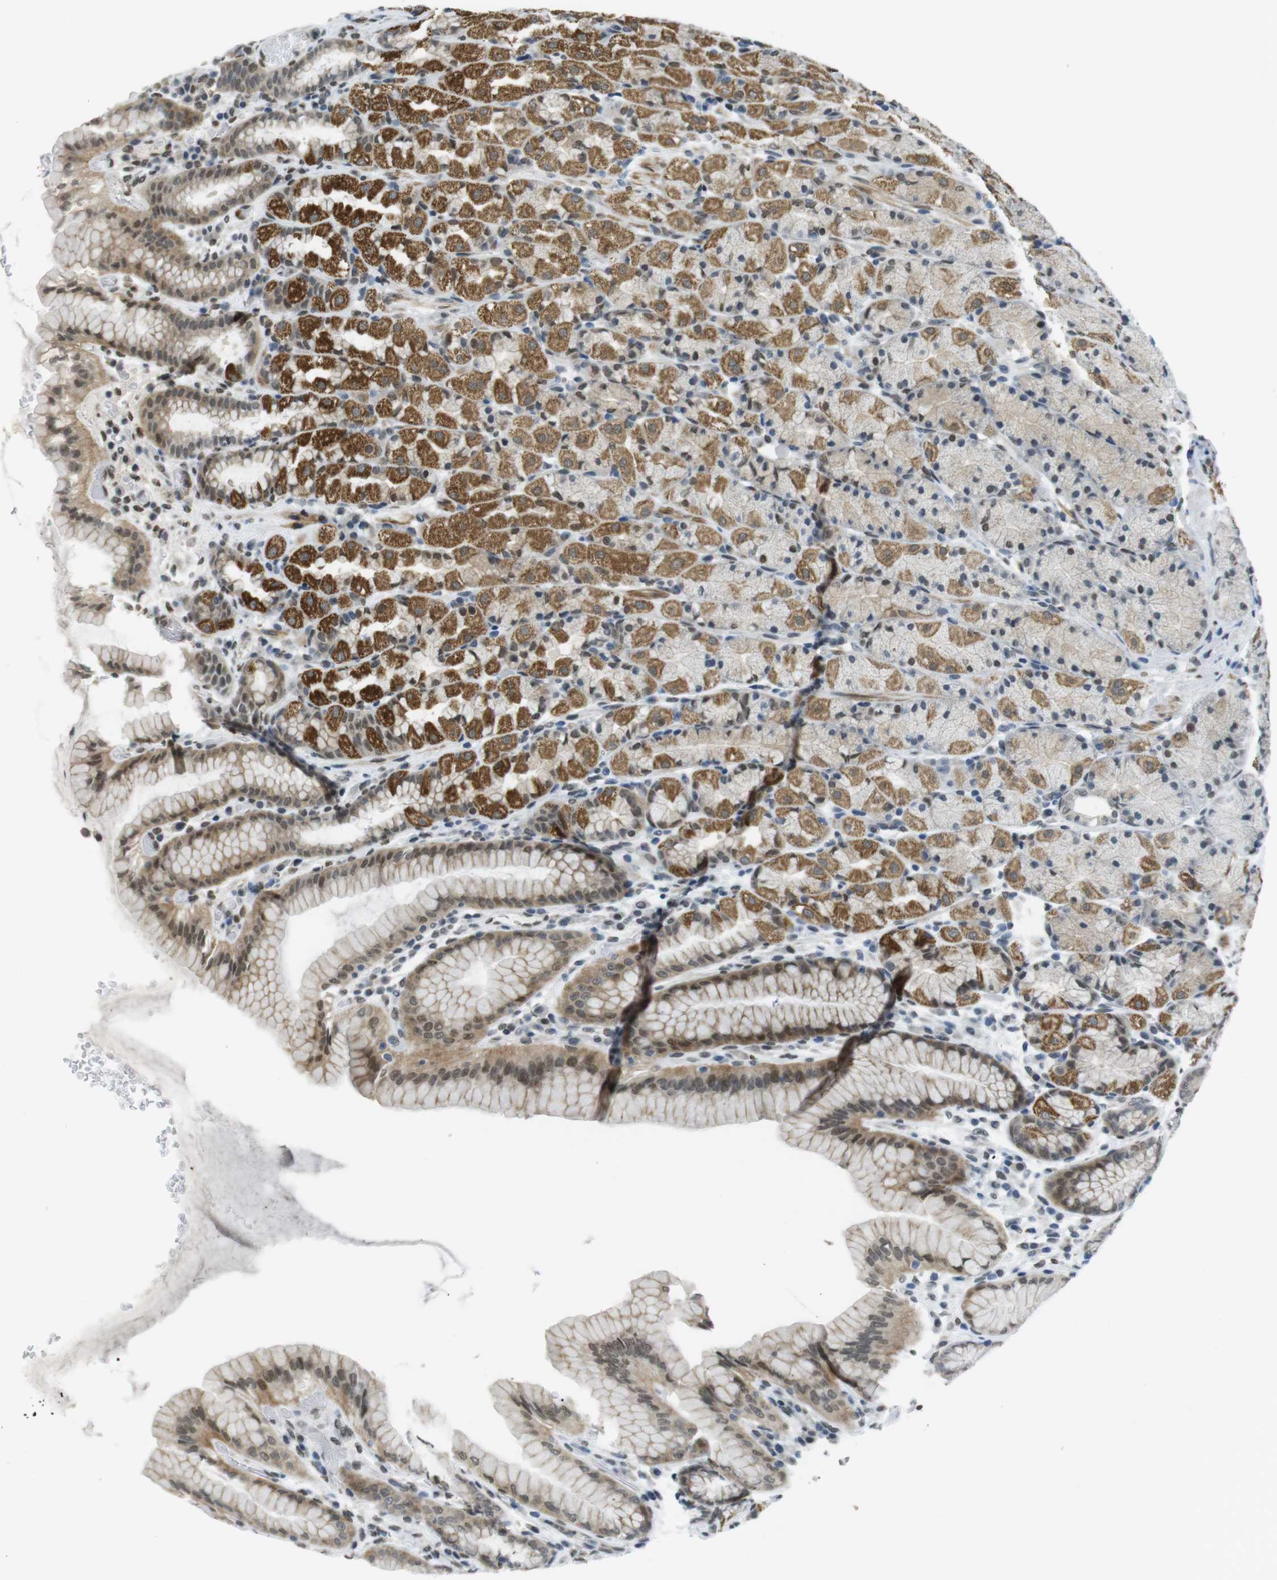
{"staining": {"intensity": "moderate", "quantity": "25%-75%", "location": "cytoplasmic/membranous,nuclear"}, "tissue": "stomach", "cell_type": "Glandular cells", "image_type": "normal", "snomed": [{"axis": "morphology", "description": "Normal tissue, NOS"}, {"axis": "topography", "description": "Stomach, upper"}], "caption": "Immunohistochemistry (IHC) staining of unremarkable stomach, which shows medium levels of moderate cytoplasmic/membranous,nuclear positivity in approximately 25%-75% of glandular cells indicating moderate cytoplasmic/membranous,nuclear protein expression. The staining was performed using DAB (3,3'-diaminobenzidine) (brown) for protein detection and nuclei were counterstained in hematoxylin (blue).", "gene": "USP7", "patient": {"sex": "male", "age": 68}}